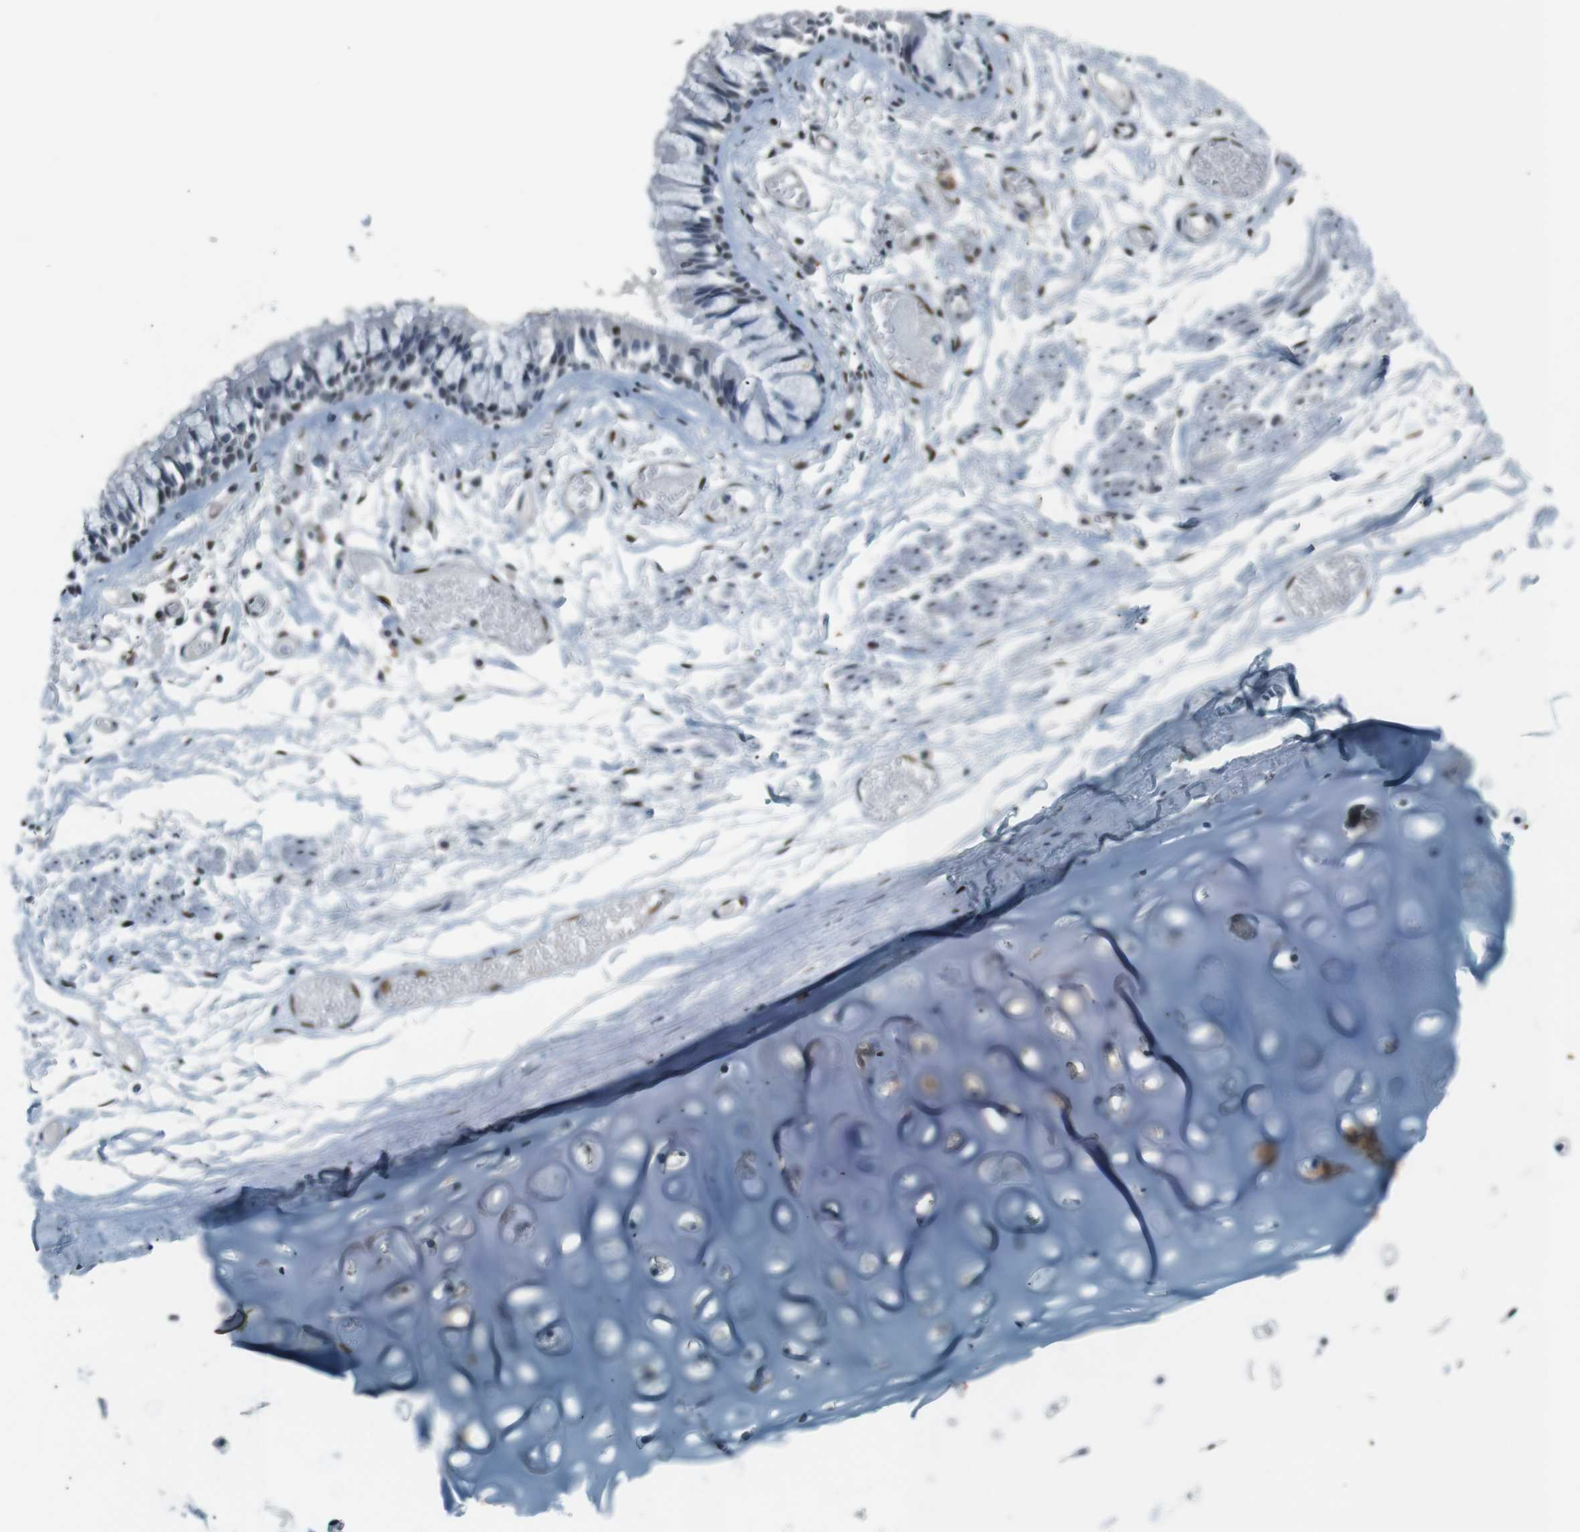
{"staining": {"intensity": "strong", "quantity": "25%-75%", "location": "nuclear"}, "tissue": "bronchus", "cell_type": "Respiratory epithelial cells", "image_type": "normal", "snomed": [{"axis": "morphology", "description": "Normal tissue, NOS"}, {"axis": "morphology", "description": "Inflammation, NOS"}, {"axis": "topography", "description": "Cartilage tissue"}, {"axis": "topography", "description": "Lung"}], "caption": "A brown stain labels strong nuclear staining of a protein in respiratory epithelial cells of benign bronchus. The staining was performed using DAB to visualize the protein expression in brown, while the nuclei were stained in blue with hematoxylin (Magnification: 20x).", "gene": "NHEJ1", "patient": {"sex": "male", "age": 71}}